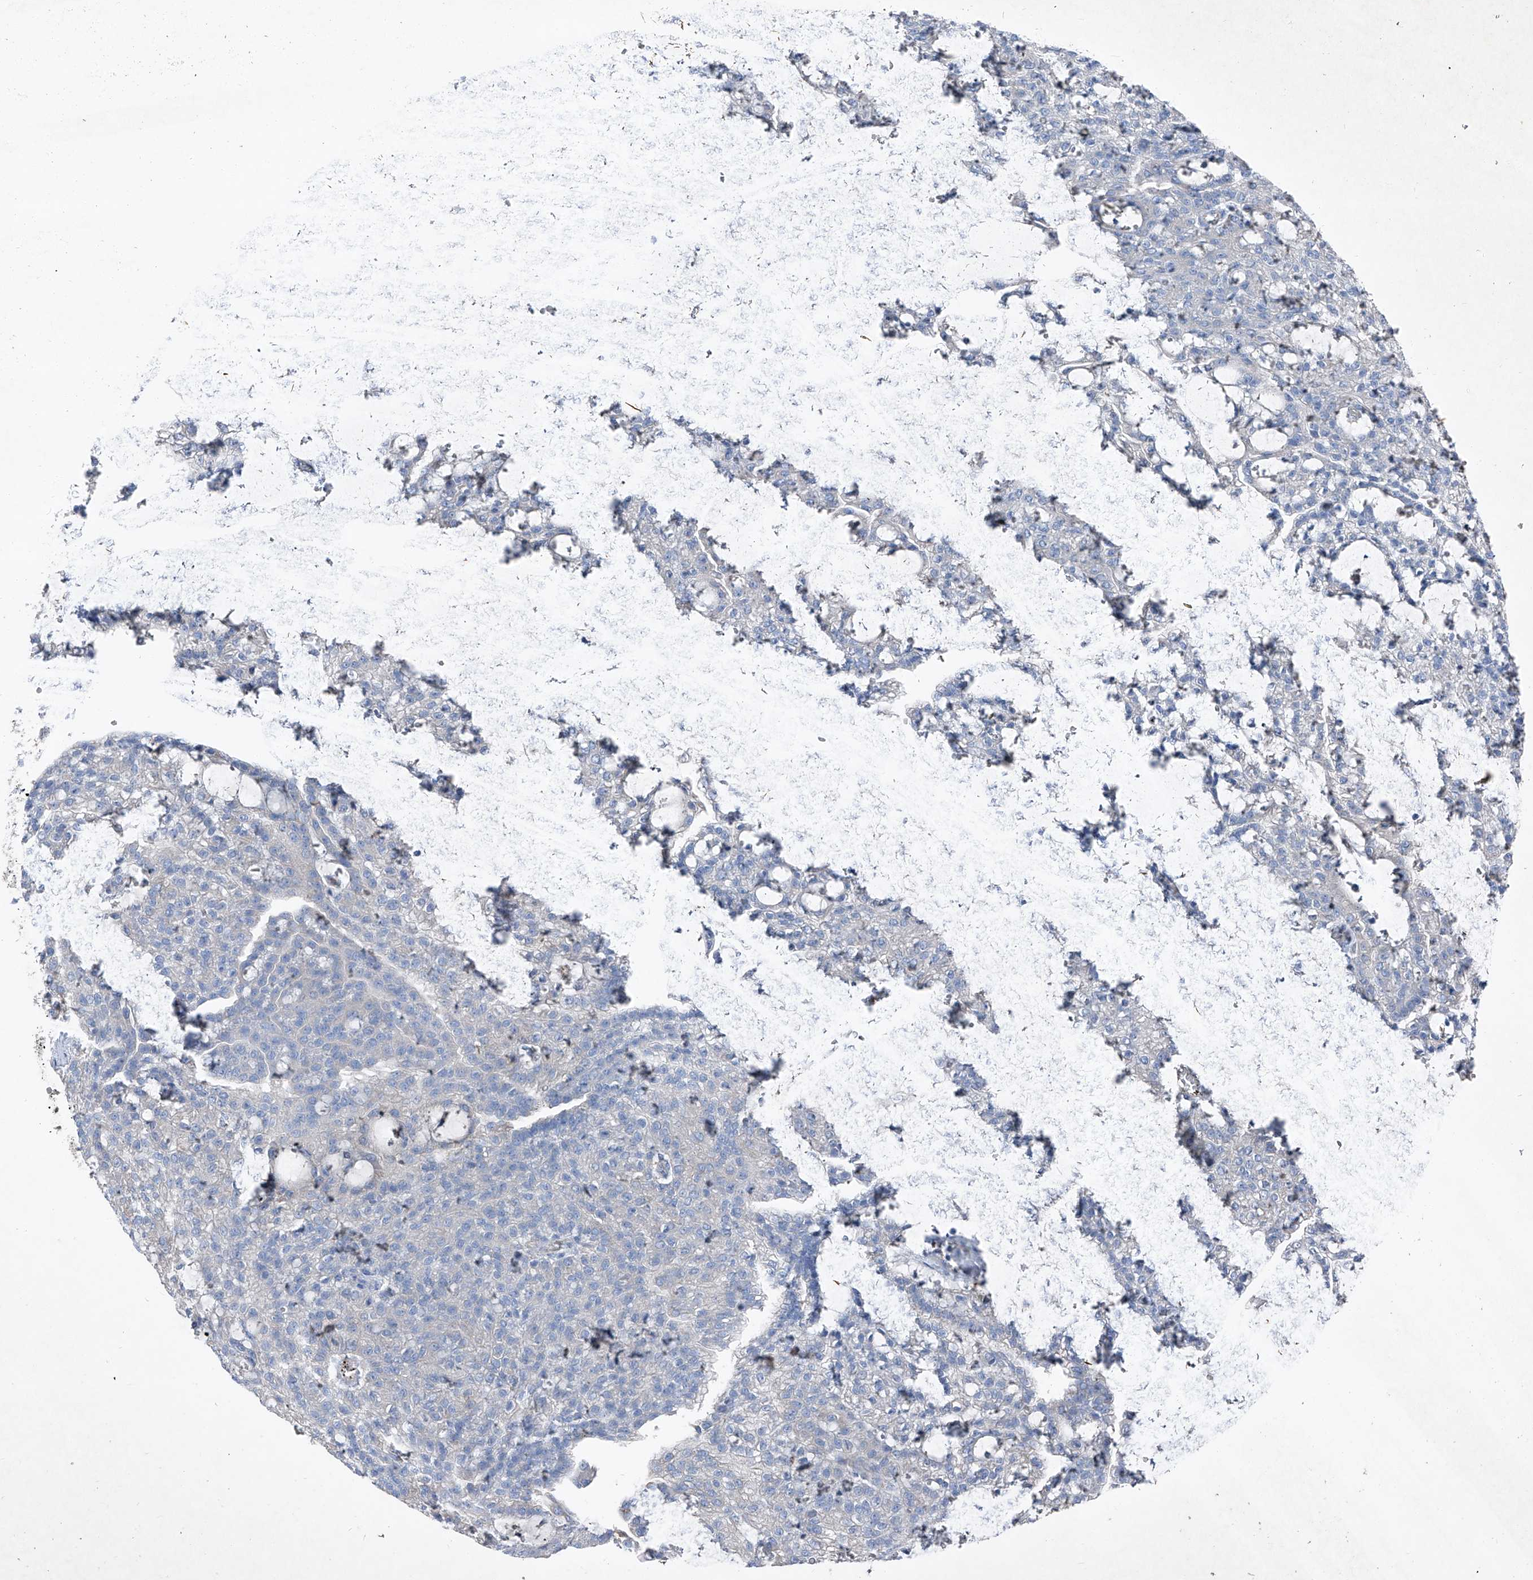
{"staining": {"intensity": "negative", "quantity": "none", "location": "none"}, "tissue": "renal cancer", "cell_type": "Tumor cells", "image_type": "cancer", "snomed": [{"axis": "morphology", "description": "Adenocarcinoma, NOS"}, {"axis": "topography", "description": "Kidney"}], "caption": "The photomicrograph reveals no significant expression in tumor cells of adenocarcinoma (renal). (Stains: DAB (3,3'-diaminobenzidine) immunohistochemistry with hematoxylin counter stain, Microscopy: brightfield microscopy at high magnification).", "gene": "IFI27", "patient": {"sex": "male", "age": 63}}